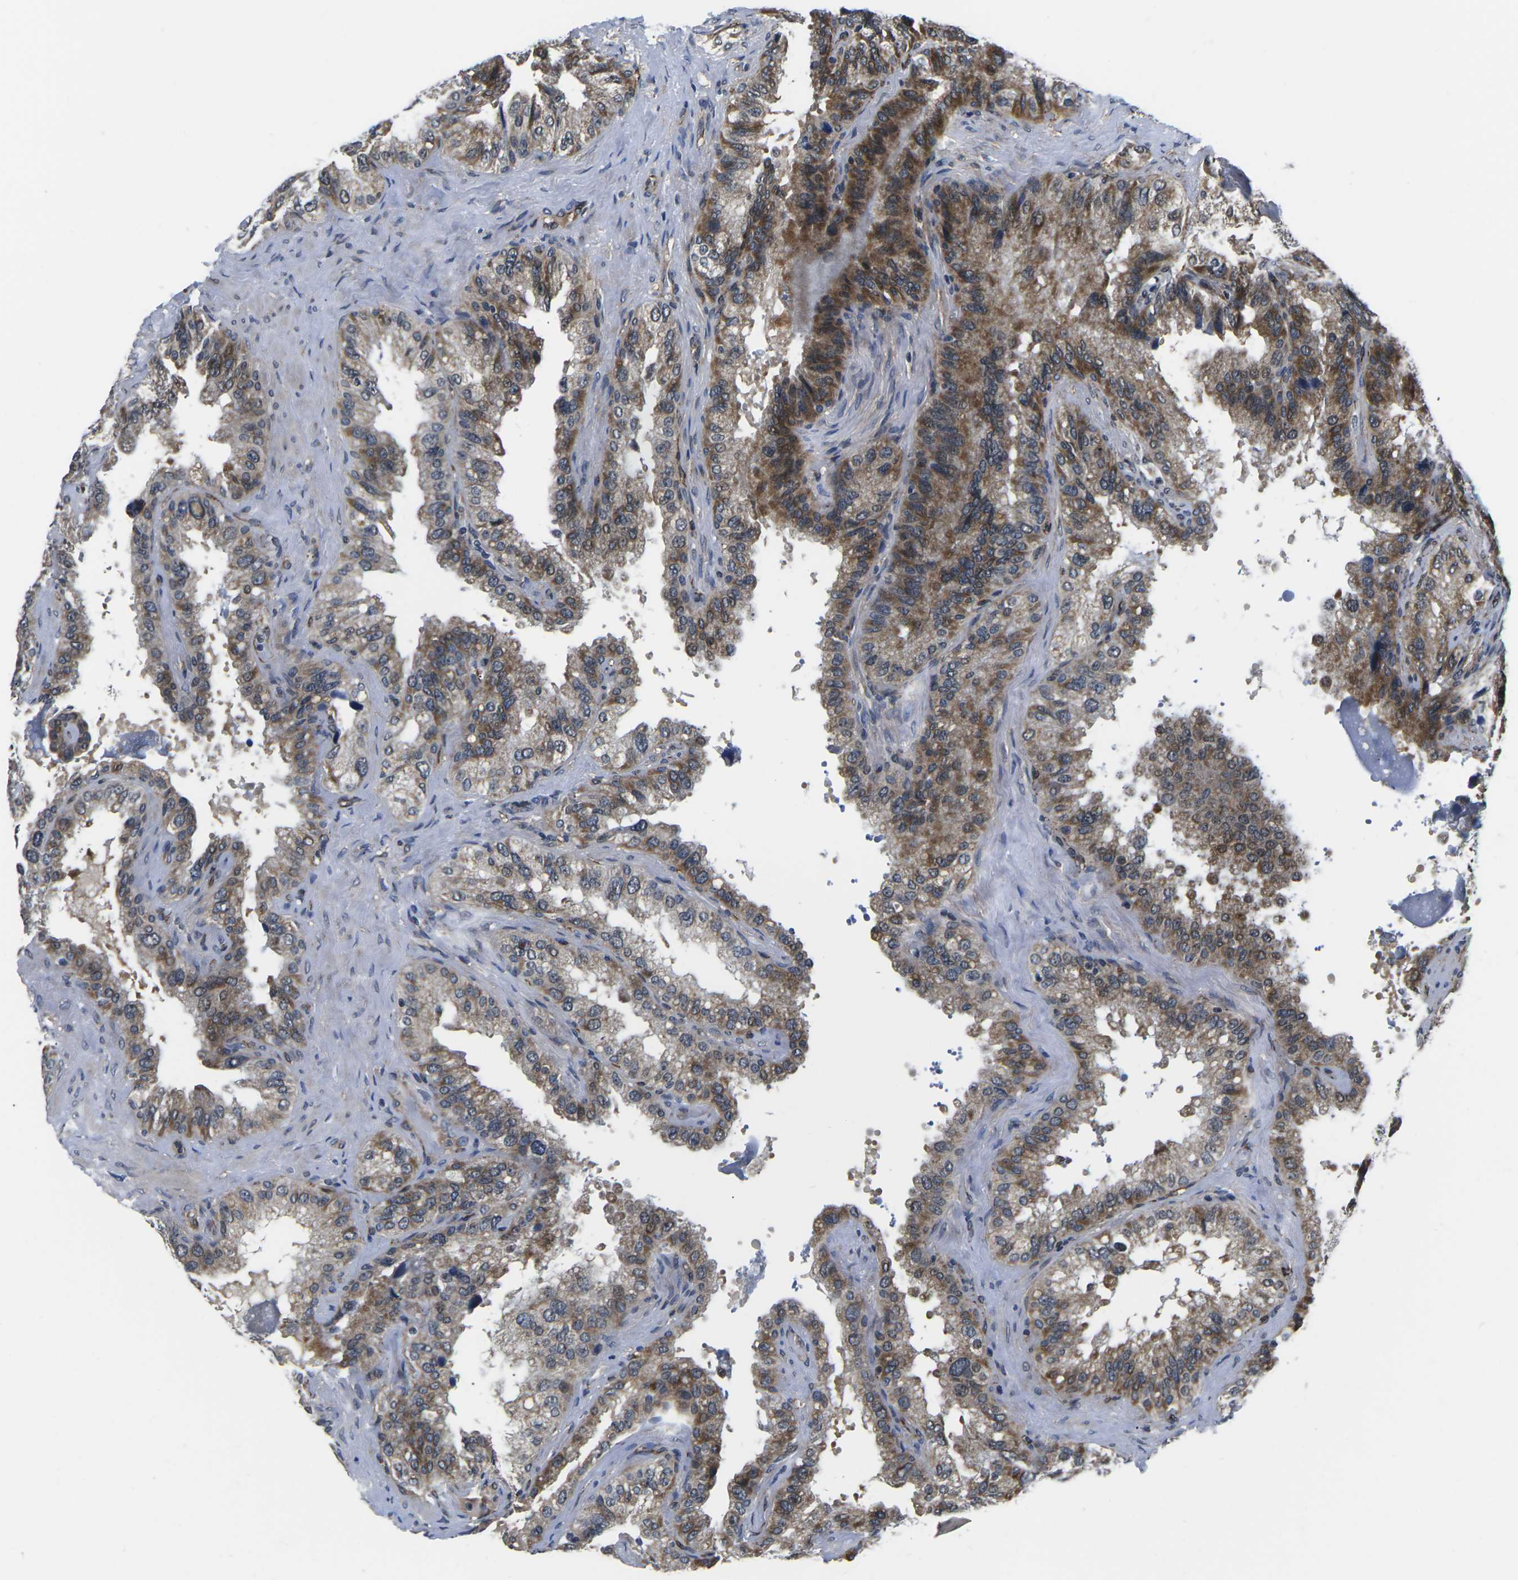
{"staining": {"intensity": "moderate", "quantity": ">75%", "location": "cytoplasmic/membranous"}, "tissue": "seminal vesicle", "cell_type": "Glandular cells", "image_type": "normal", "snomed": [{"axis": "morphology", "description": "Normal tissue, NOS"}, {"axis": "topography", "description": "Seminal veicle"}], "caption": "This is a histology image of IHC staining of unremarkable seminal vesicle, which shows moderate staining in the cytoplasmic/membranous of glandular cells.", "gene": "CCNE1", "patient": {"sex": "male", "age": 68}}